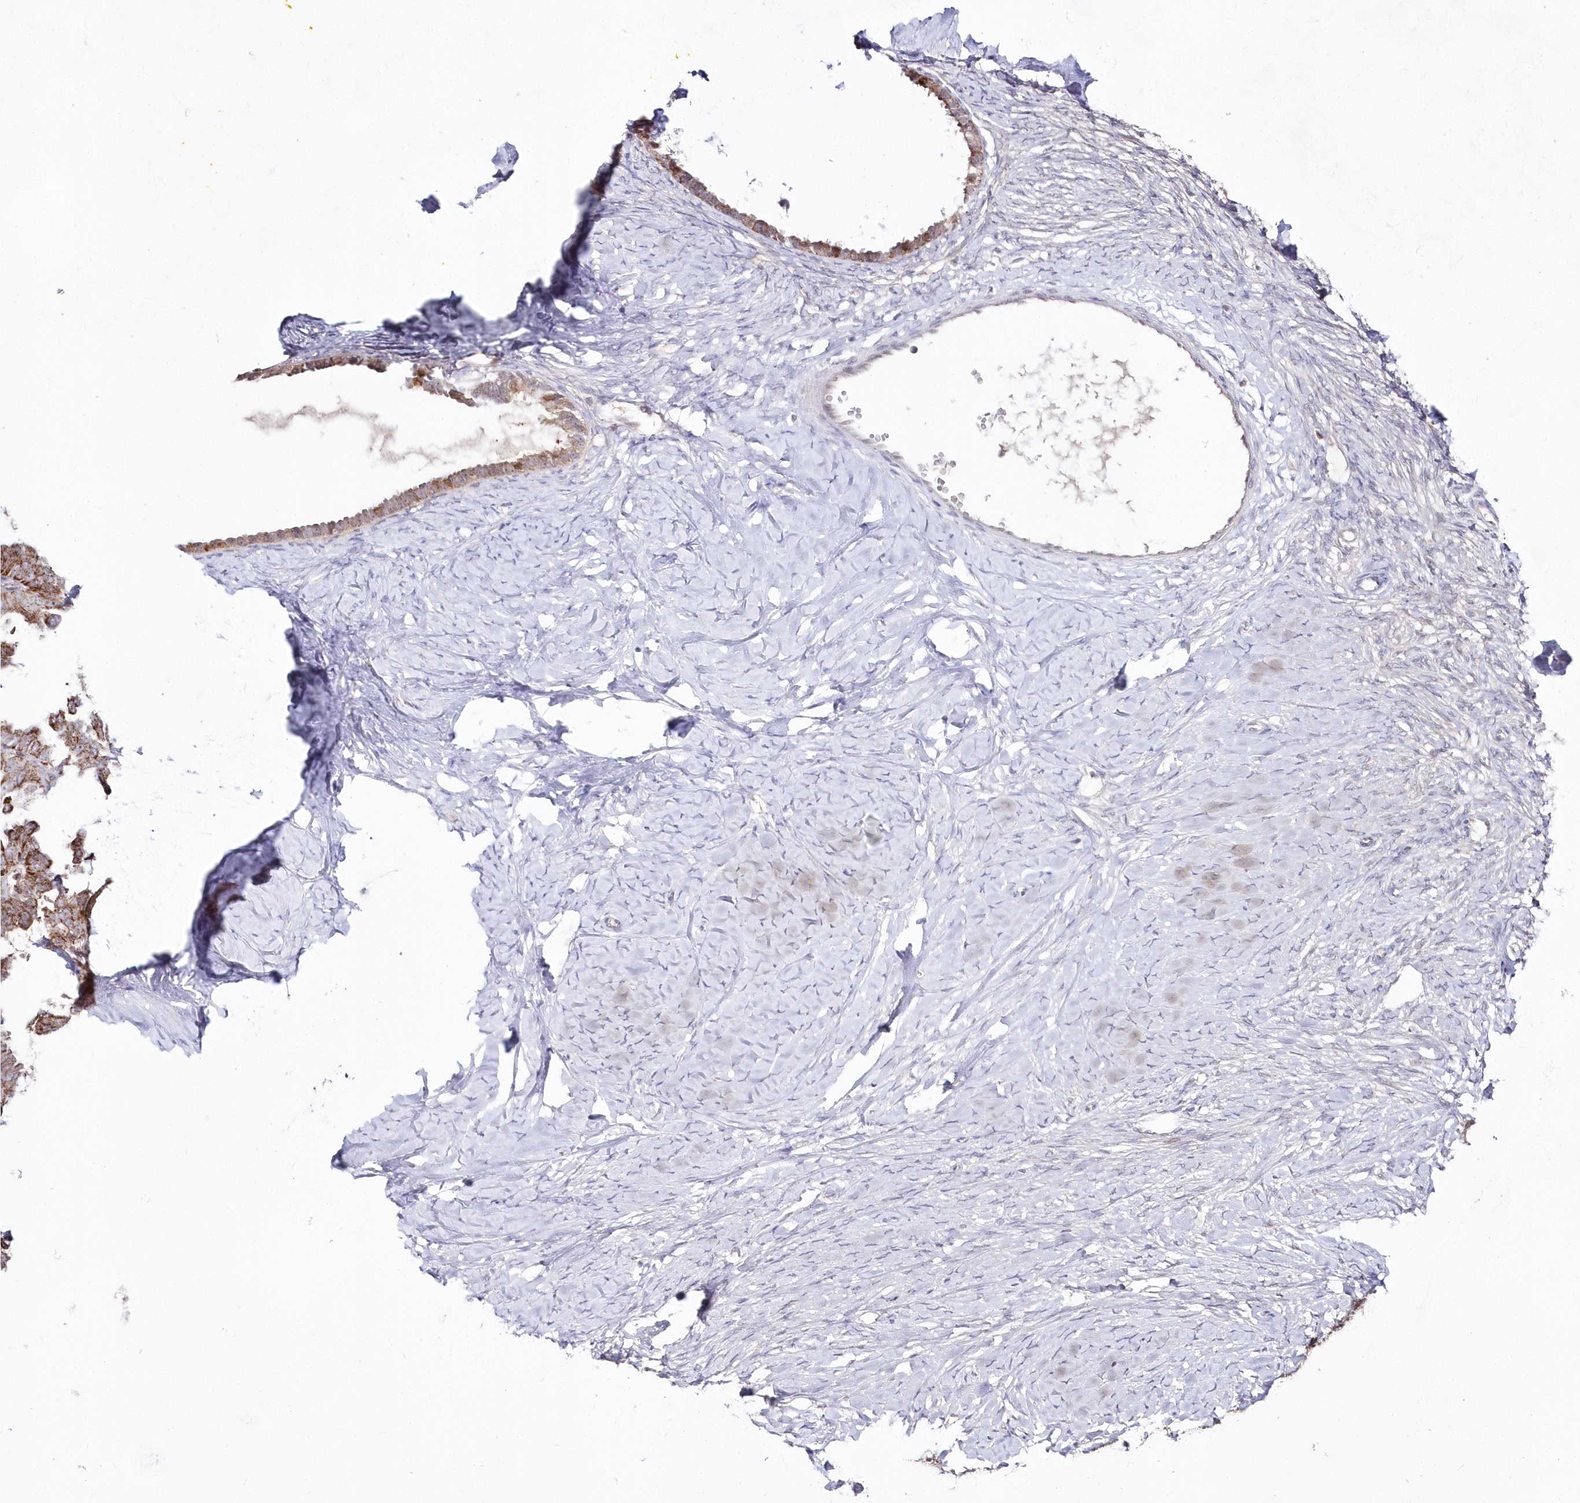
{"staining": {"intensity": "moderate", "quantity": "25%-75%", "location": "cytoplasmic/membranous"}, "tissue": "ovarian cancer", "cell_type": "Tumor cells", "image_type": "cancer", "snomed": [{"axis": "morphology", "description": "Cystadenocarcinoma, serous, NOS"}, {"axis": "topography", "description": "Ovary"}], "caption": "The image exhibits staining of serous cystadenocarcinoma (ovarian), revealing moderate cytoplasmic/membranous protein expression (brown color) within tumor cells.", "gene": "IMPA1", "patient": {"sex": "female", "age": 79}}